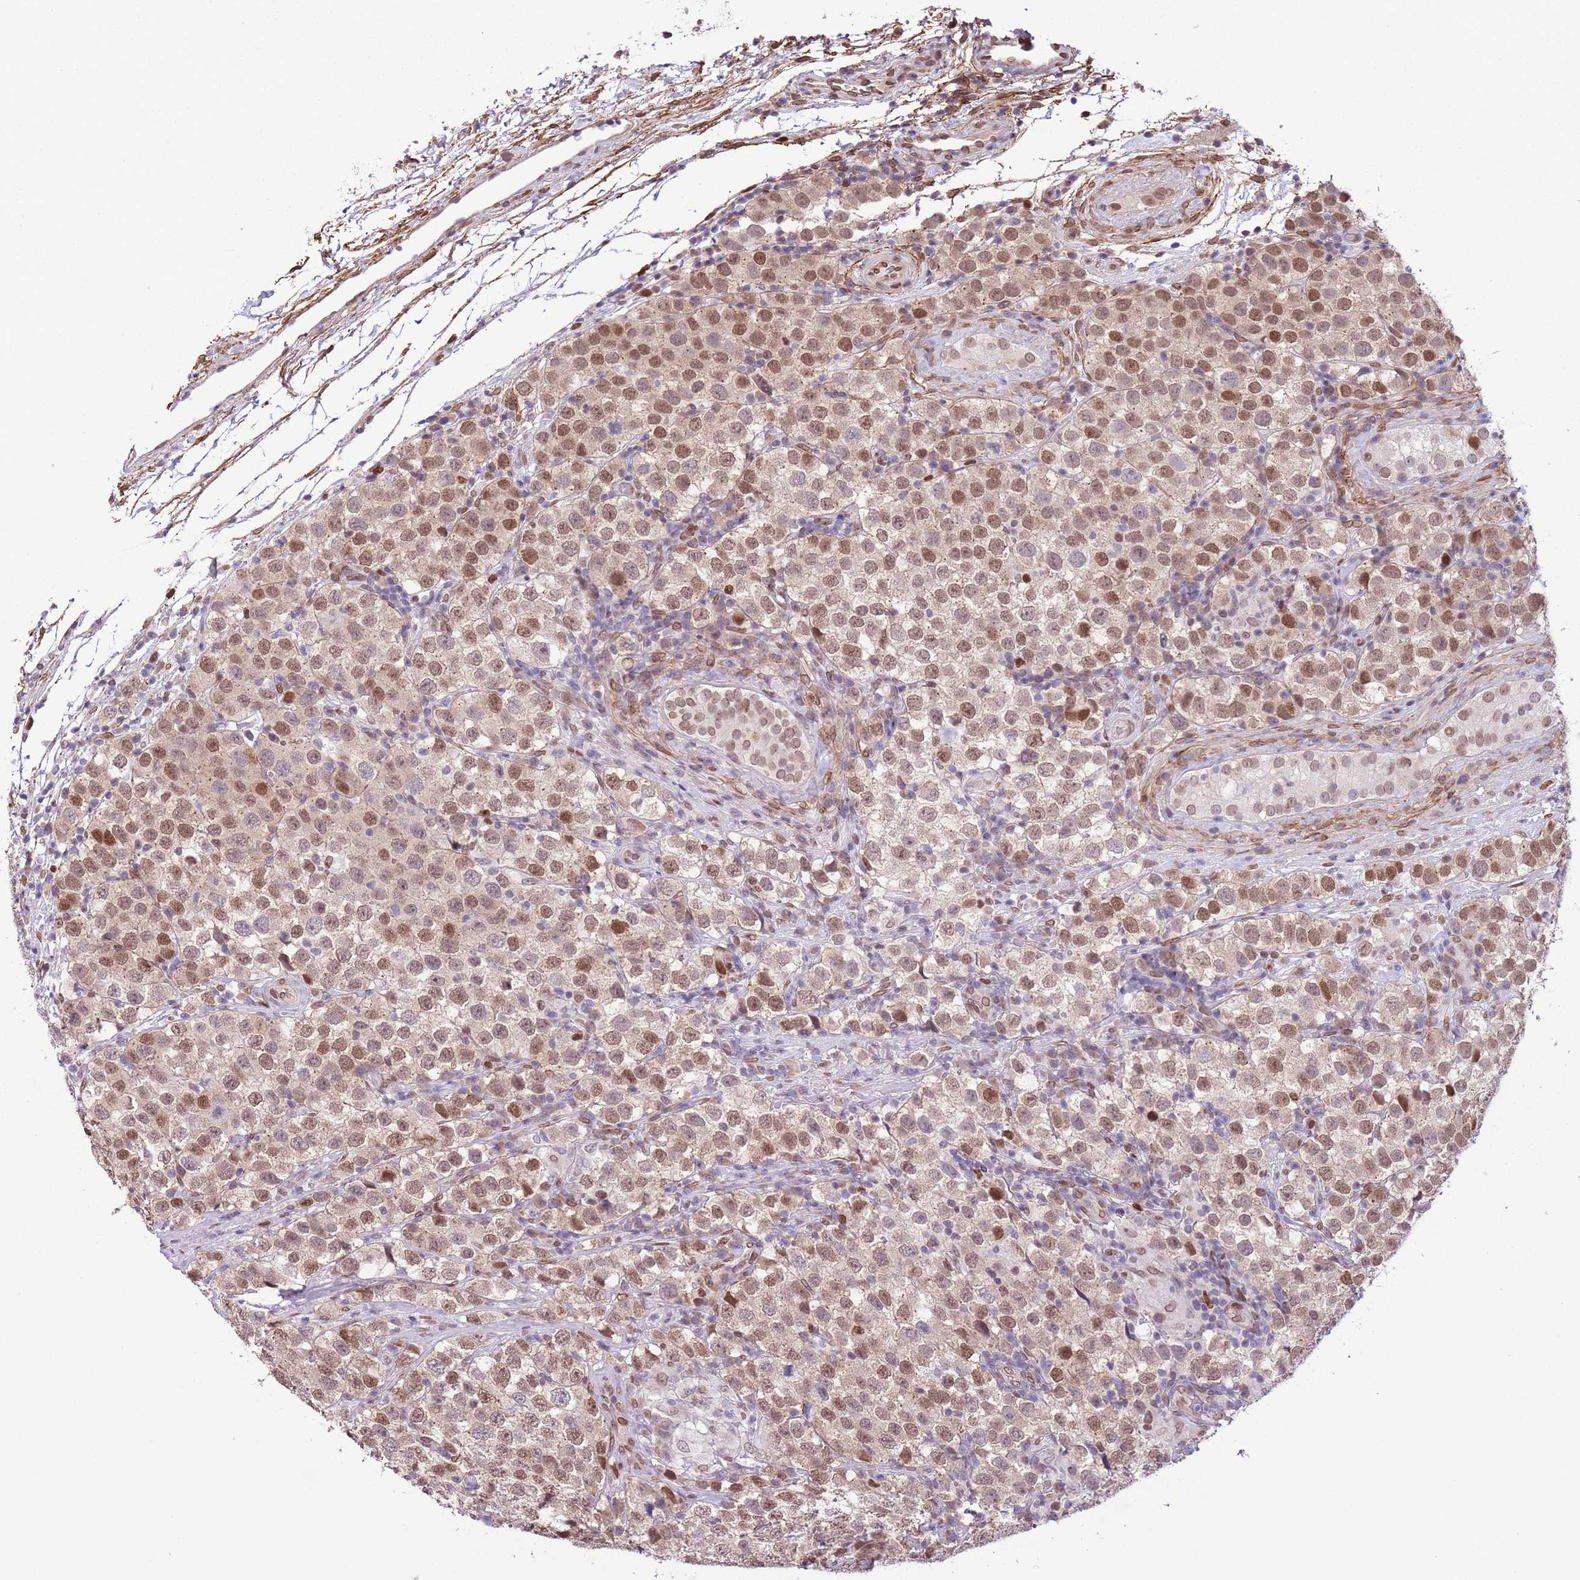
{"staining": {"intensity": "moderate", "quantity": ">75%", "location": "nuclear"}, "tissue": "testis cancer", "cell_type": "Tumor cells", "image_type": "cancer", "snomed": [{"axis": "morphology", "description": "Seminoma, NOS"}, {"axis": "topography", "description": "Testis"}], "caption": "High-power microscopy captured an IHC image of testis cancer (seminoma), revealing moderate nuclear expression in approximately >75% of tumor cells.", "gene": "ZGLP1", "patient": {"sex": "male", "age": 34}}